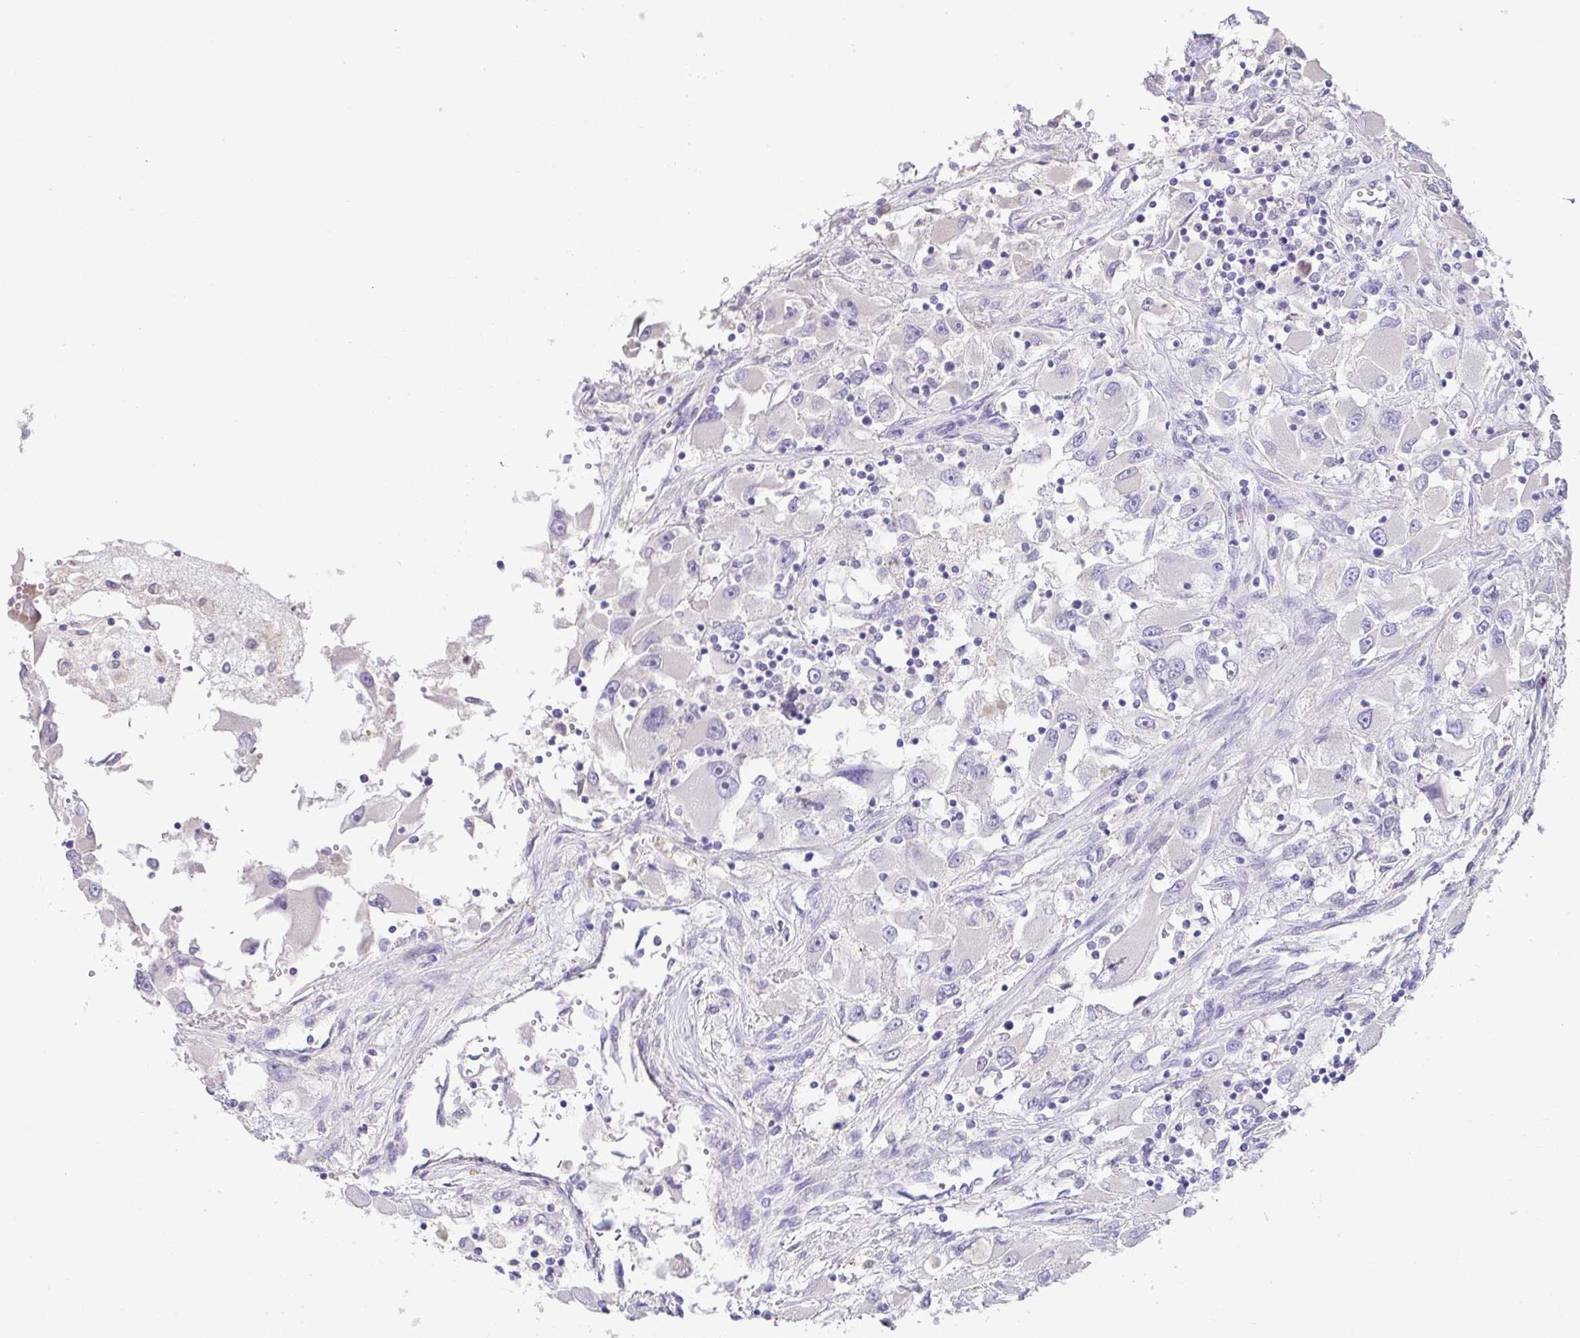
{"staining": {"intensity": "negative", "quantity": "none", "location": "none"}, "tissue": "renal cancer", "cell_type": "Tumor cells", "image_type": "cancer", "snomed": [{"axis": "morphology", "description": "Adenocarcinoma, NOS"}, {"axis": "topography", "description": "Kidney"}], "caption": "Renal cancer (adenocarcinoma) was stained to show a protein in brown. There is no significant staining in tumor cells. The staining is performed using DAB brown chromogen with nuclei counter-stained in using hematoxylin.", "gene": "PYGM", "patient": {"sex": "female", "age": 52}}